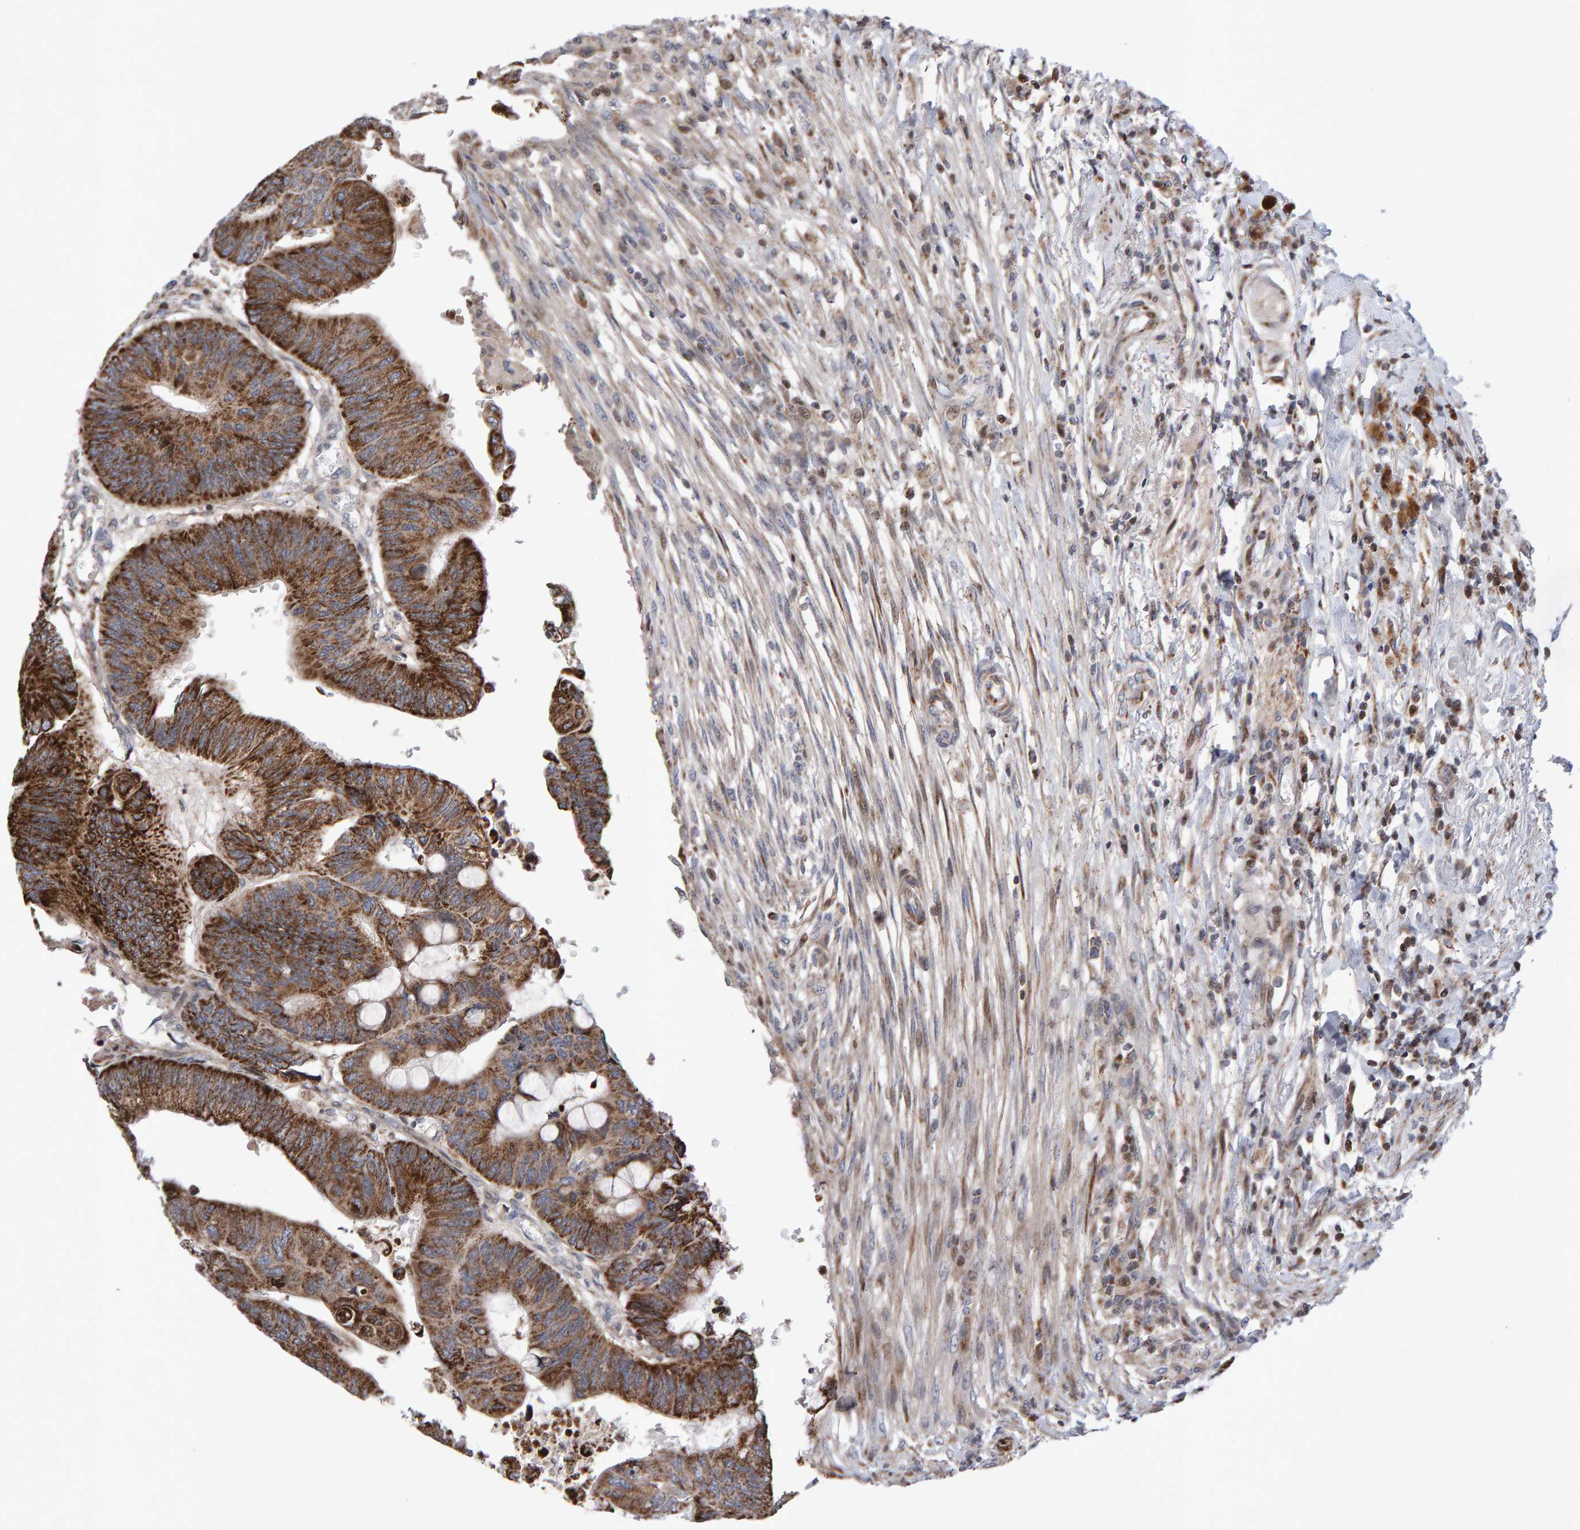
{"staining": {"intensity": "strong", "quantity": ">75%", "location": "cytoplasmic/membranous"}, "tissue": "colorectal cancer", "cell_type": "Tumor cells", "image_type": "cancer", "snomed": [{"axis": "morphology", "description": "Normal tissue, NOS"}, {"axis": "morphology", "description": "Adenocarcinoma, NOS"}, {"axis": "topography", "description": "Rectum"}, {"axis": "topography", "description": "Peripheral nerve tissue"}], "caption": "DAB (3,3'-diaminobenzidine) immunohistochemical staining of colorectal cancer (adenocarcinoma) displays strong cytoplasmic/membranous protein positivity in about >75% of tumor cells. (Brightfield microscopy of DAB IHC at high magnification).", "gene": "PECR", "patient": {"sex": "male", "age": 92}}